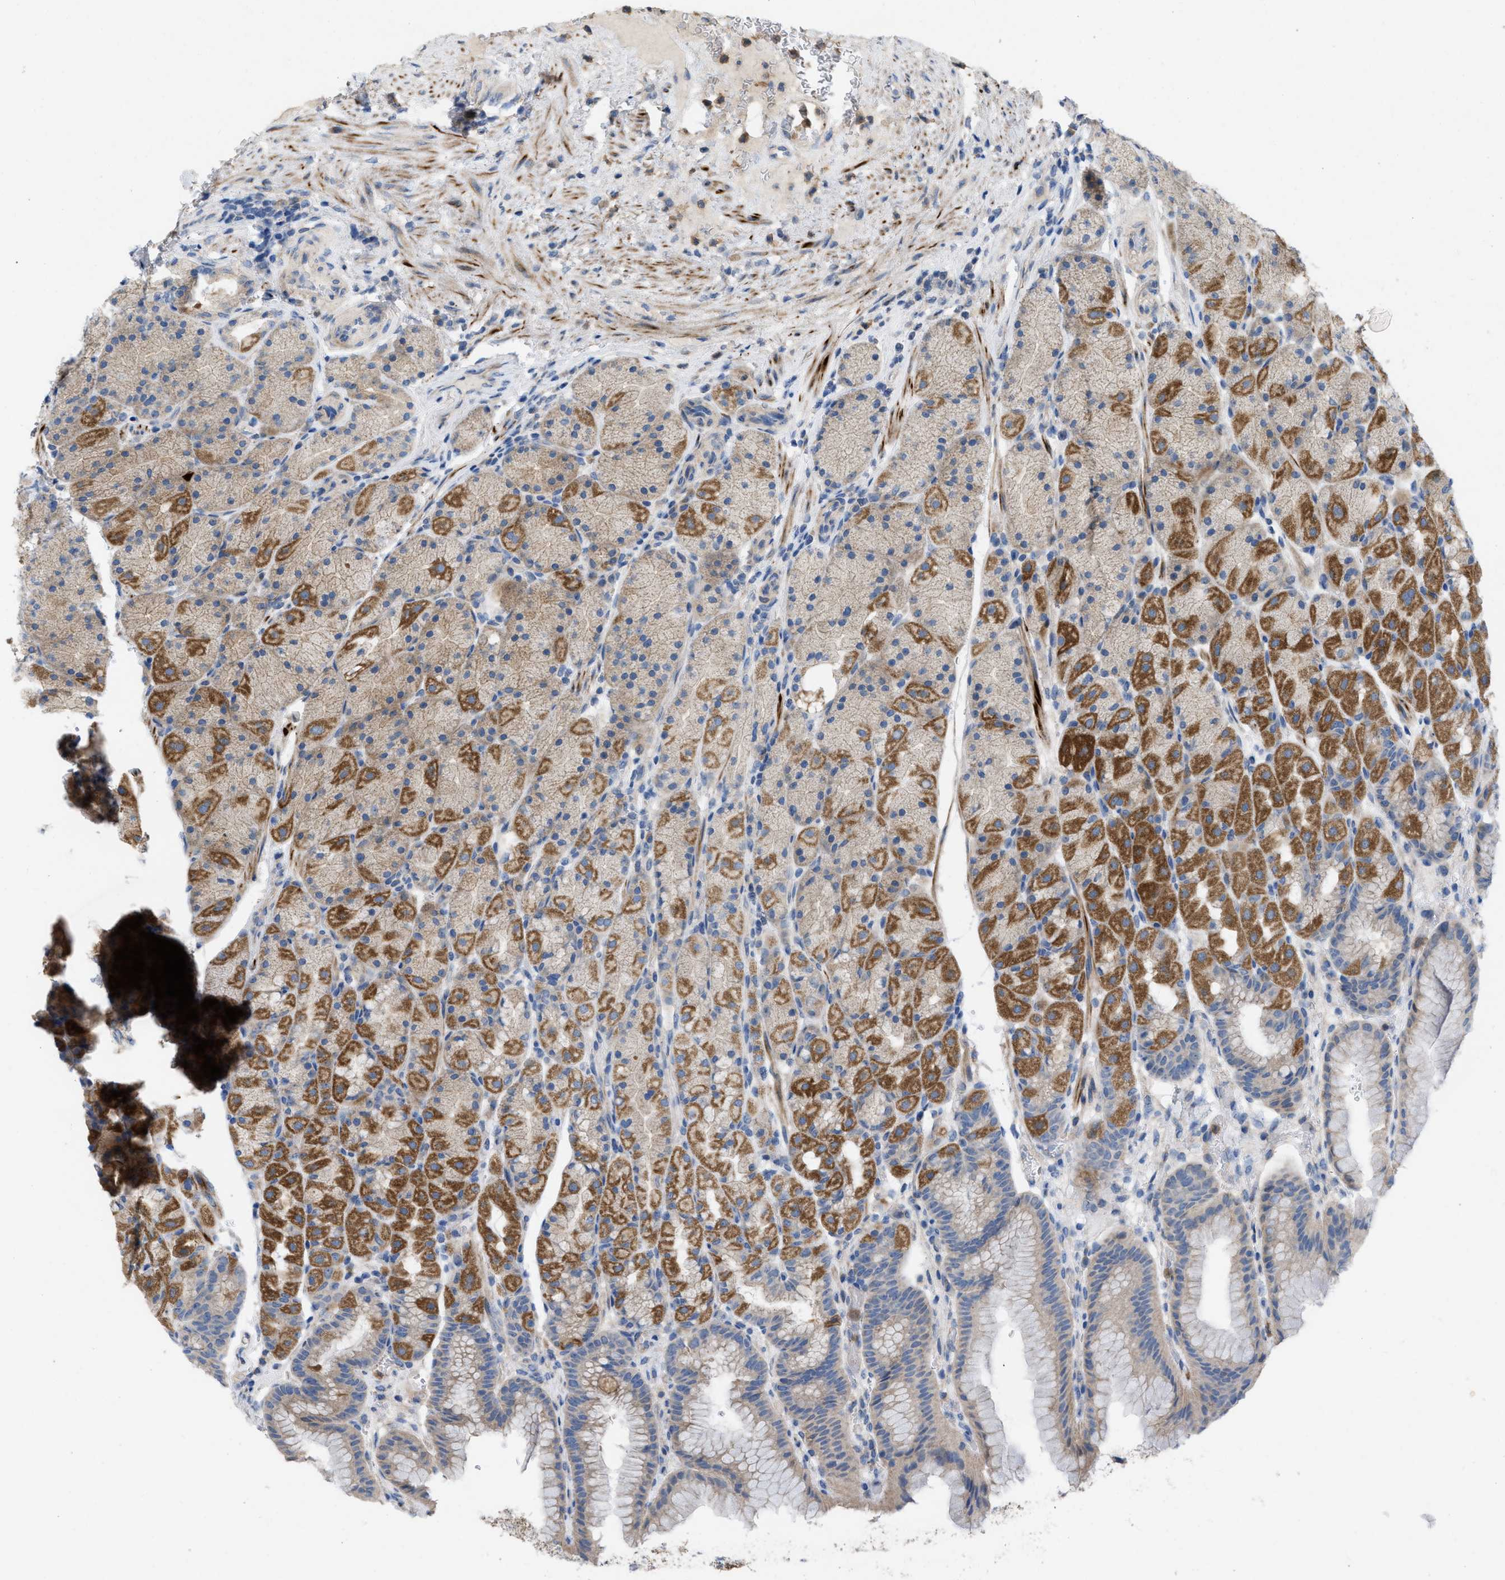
{"staining": {"intensity": "moderate", "quantity": ">75%", "location": "cytoplasmic/membranous"}, "tissue": "stomach", "cell_type": "Glandular cells", "image_type": "normal", "snomed": [{"axis": "morphology", "description": "Normal tissue, NOS"}, {"axis": "morphology", "description": "Carcinoid, malignant, NOS"}, {"axis": "topography", "description": "Stomach, upper"}], "caption": "Unremarkable stomach was stained to show a protein in brown. There is medium levels of moderate cytoplasmic/membranous expression in approximately >75% of glandular cells. (Brightfield microscopy of DAB IHC at high magnification).", "gene": "PLPPR5", "patient": {"sex": "male", "age": 39}}